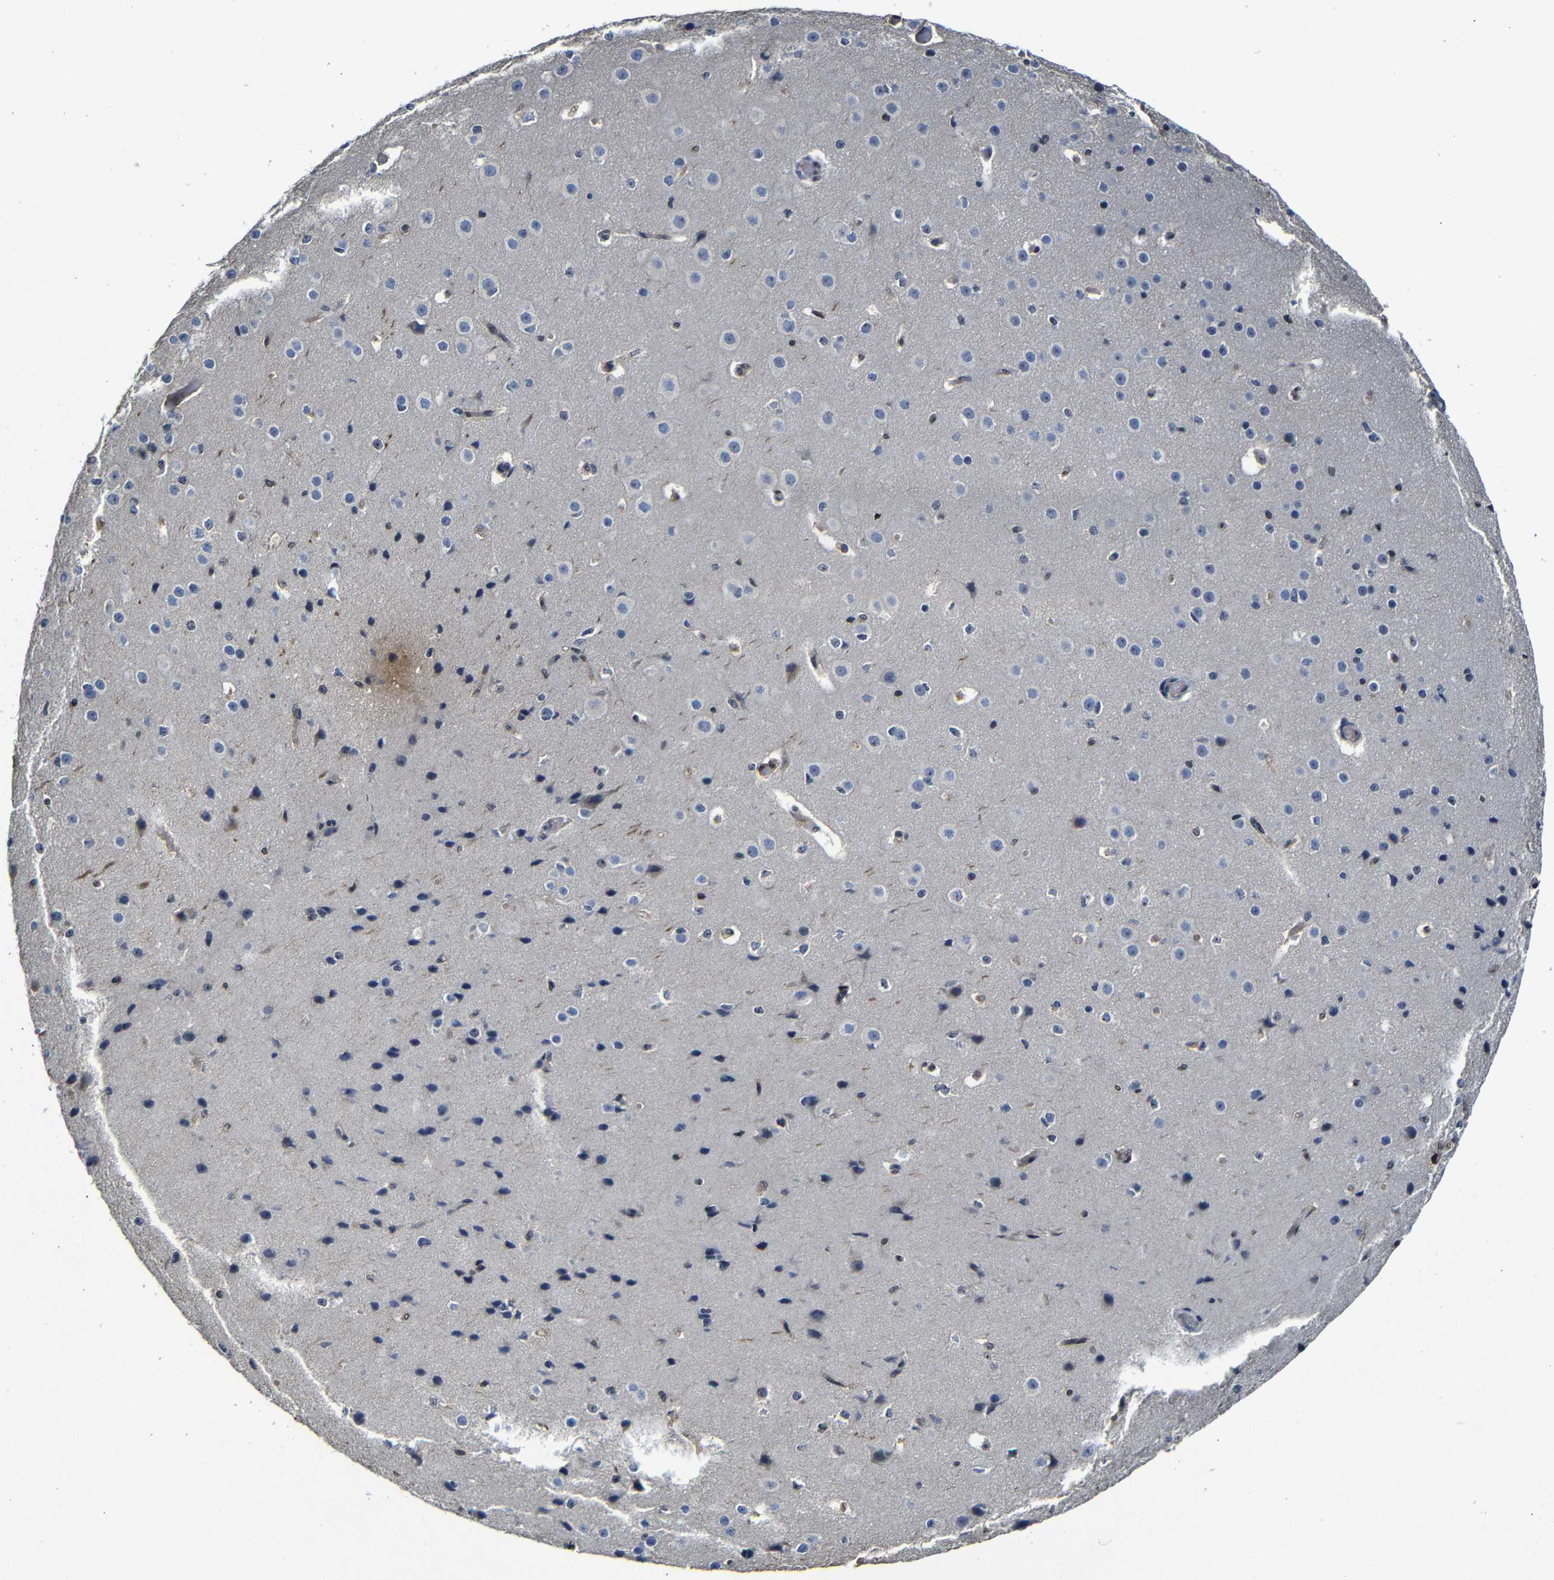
{"staining": {"intensity": "negative", "quantity": "none", "location": "none"}, "tissue": "cerebral cortex", "cell_type": "Endothelial cells", "image_type": "normal", "snomed": [{"axis": "morphology", "description": "Normal tissue, NOS"}, {"axis": "morphology", "description": "Developmental malformation"}, {"axis": "topography", "description": "Cerebral cortex"}], "caption": "DAB (3,3'-diaminobenzidine) immunohistochemical staining of normal cerebral cortex exhibits no significant expression in endothelial cells.", "gene": "MYC", "patient": {"sex": "female", "age": 30}}